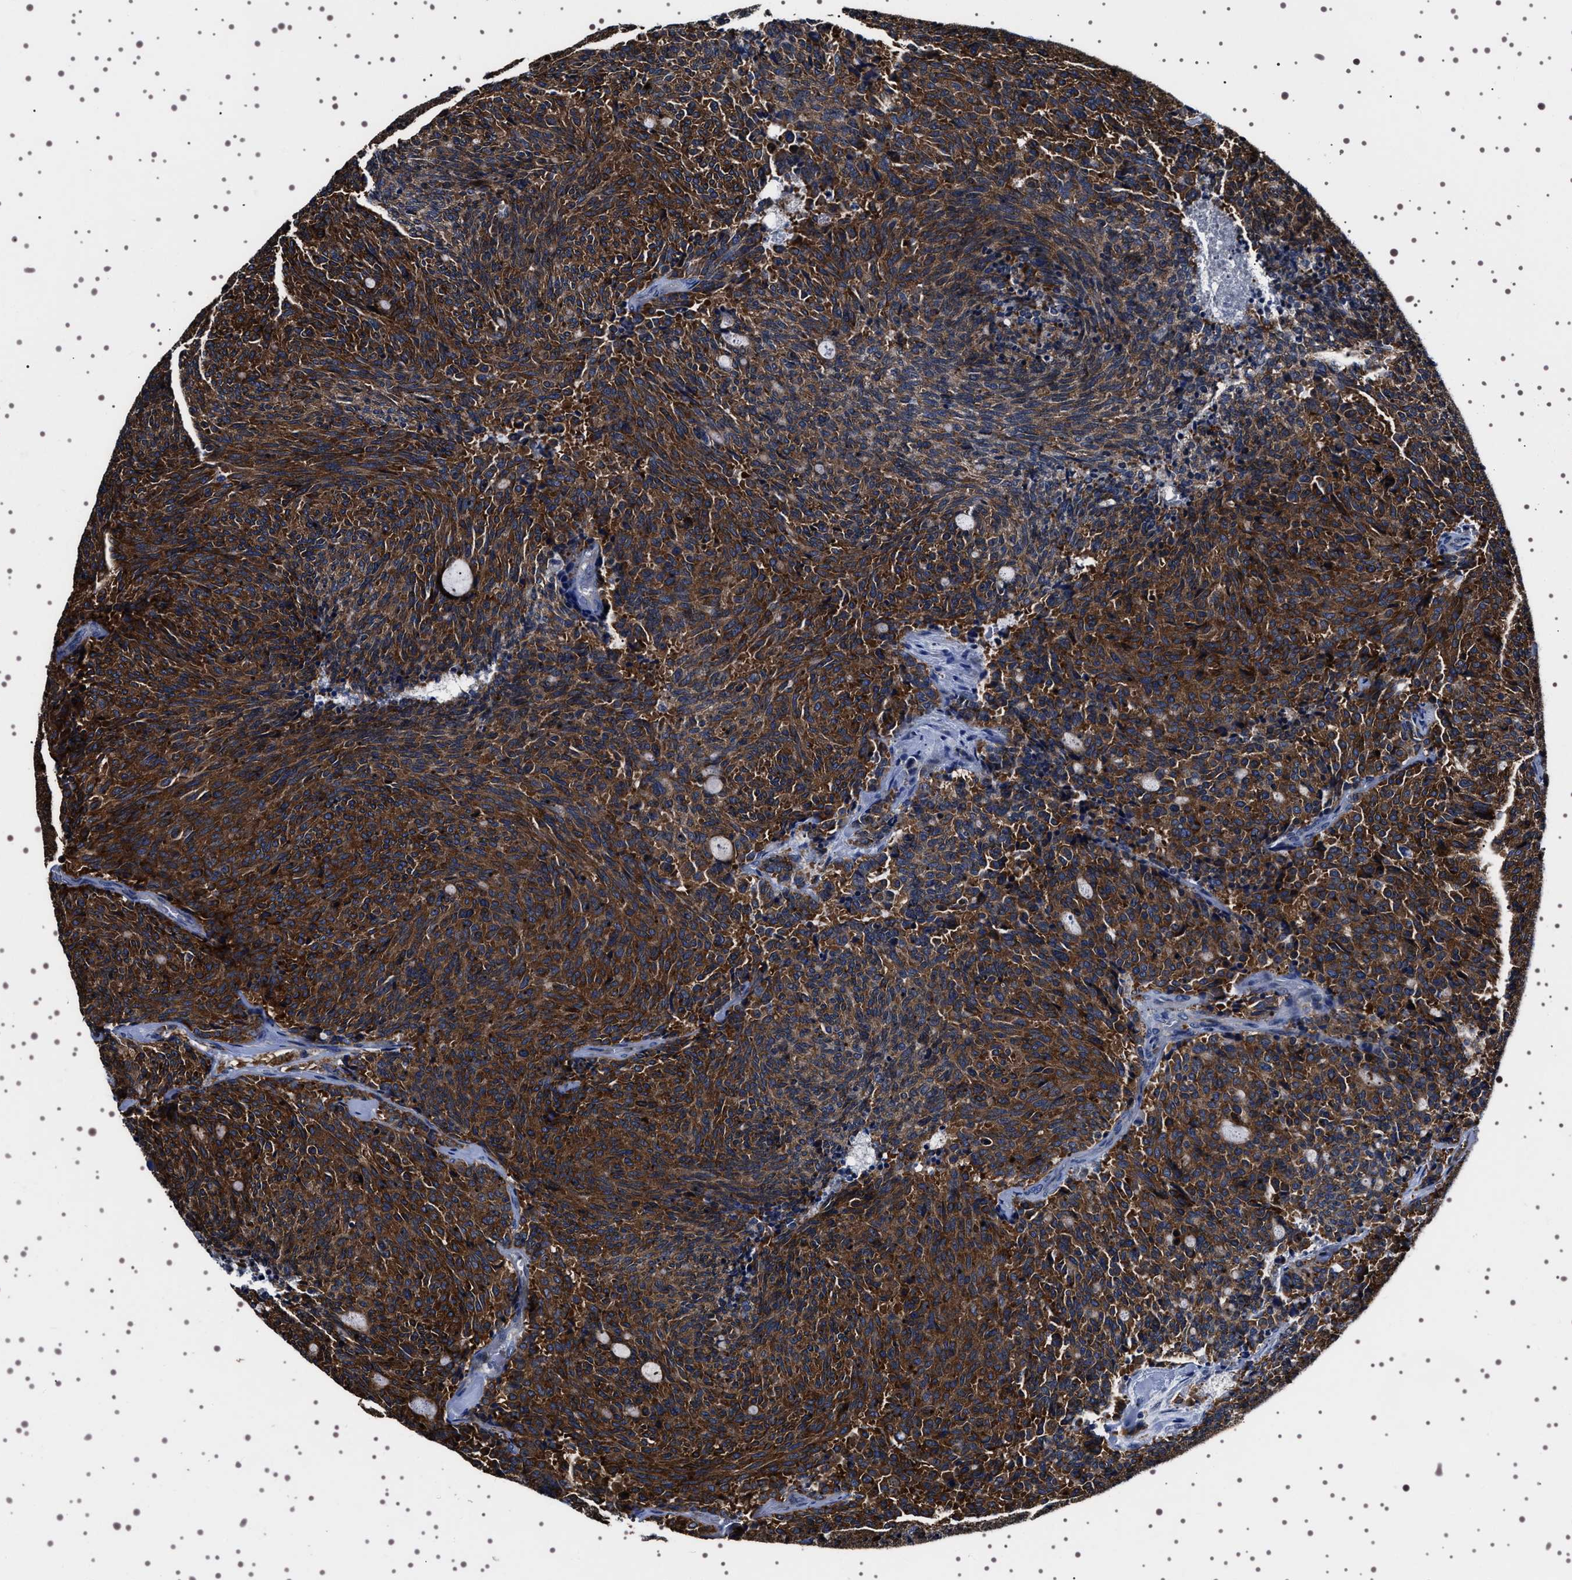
{"staining": {"intensity": "strong", "quantity": ">75%", "location": "cytoplasmic/membranous"}, "tissue": "carcinoid", "cell_type": "Tumor cells", "image_type": "cancer", "snomed": [{"axis": "morphology", "description": "Carcinoid, malignant, NOS"}, {"axis": "topography", "description": "Pancreas"}], "caption": "Immunohistochemical staining of human malignant carcinoid shows high levels of strong cytoplasmic/membranous protein staining in approximately >75% of tumor cells.", "gene": "TARBP1", "patient": {"sex": "female", "age": 54}}